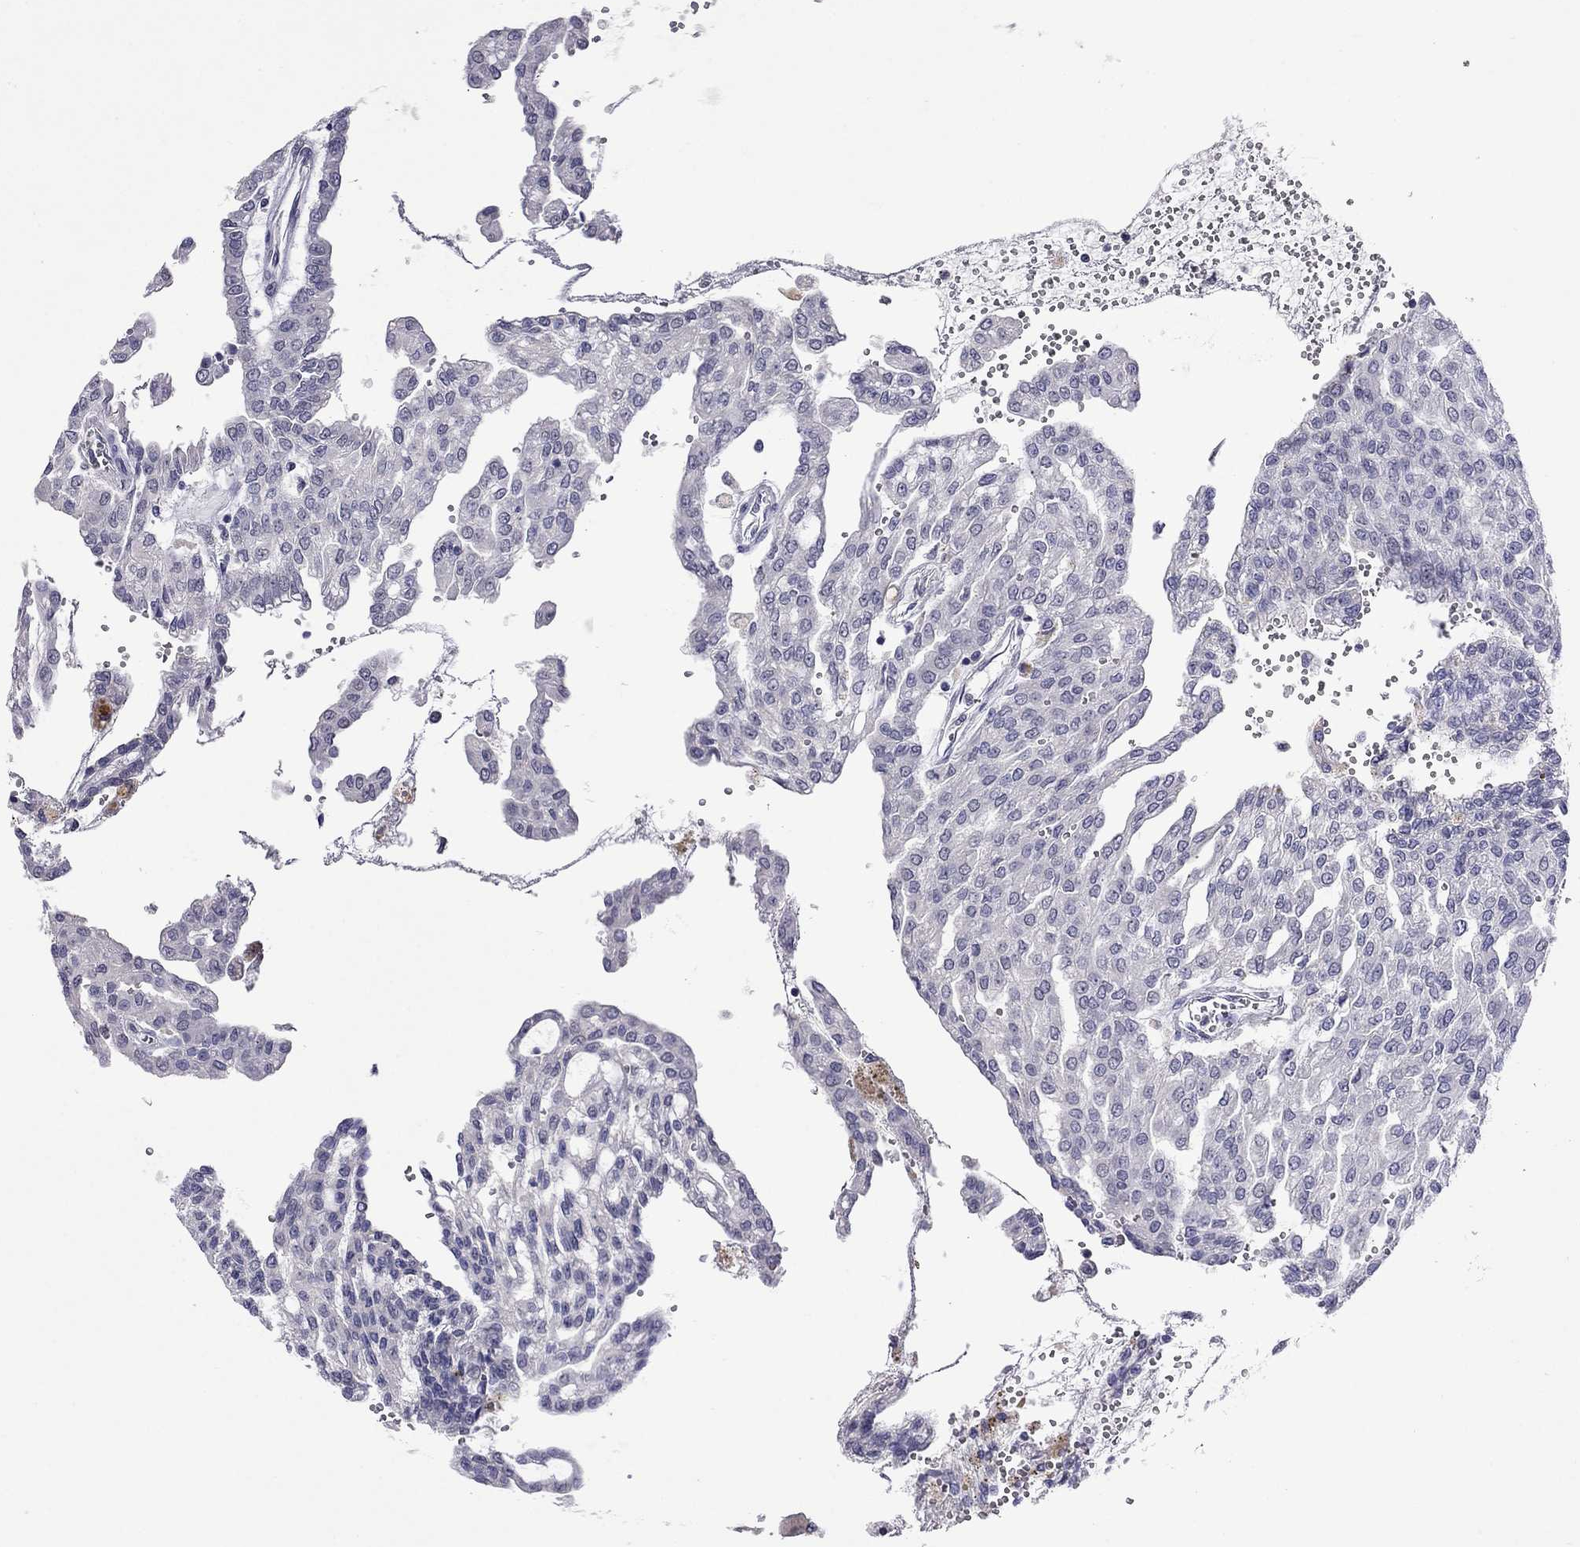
{"staining": {"intensity": "negative", "quantity": "none", "location": "none"}, "tissue": "renal cancer", "cell_type": "Tumor cells", "image_type": "cancer", "snomed": [{"axis": "morphology", "description": "Adenocarcinoma, NOS"}, {"axis": "topography", "description": "Kidney"}], "caption": "The immunohistochemistry (IHC) micrograph has no significant positivity in tumor cells of adenocarcinoma (renal) tissue. (DAB (3,3'-diaminobenzidine) immunohistochemistry with hematoxylin counter stain).", "gene": "STAR", "patient": {"sex": "male", "age": 63}}